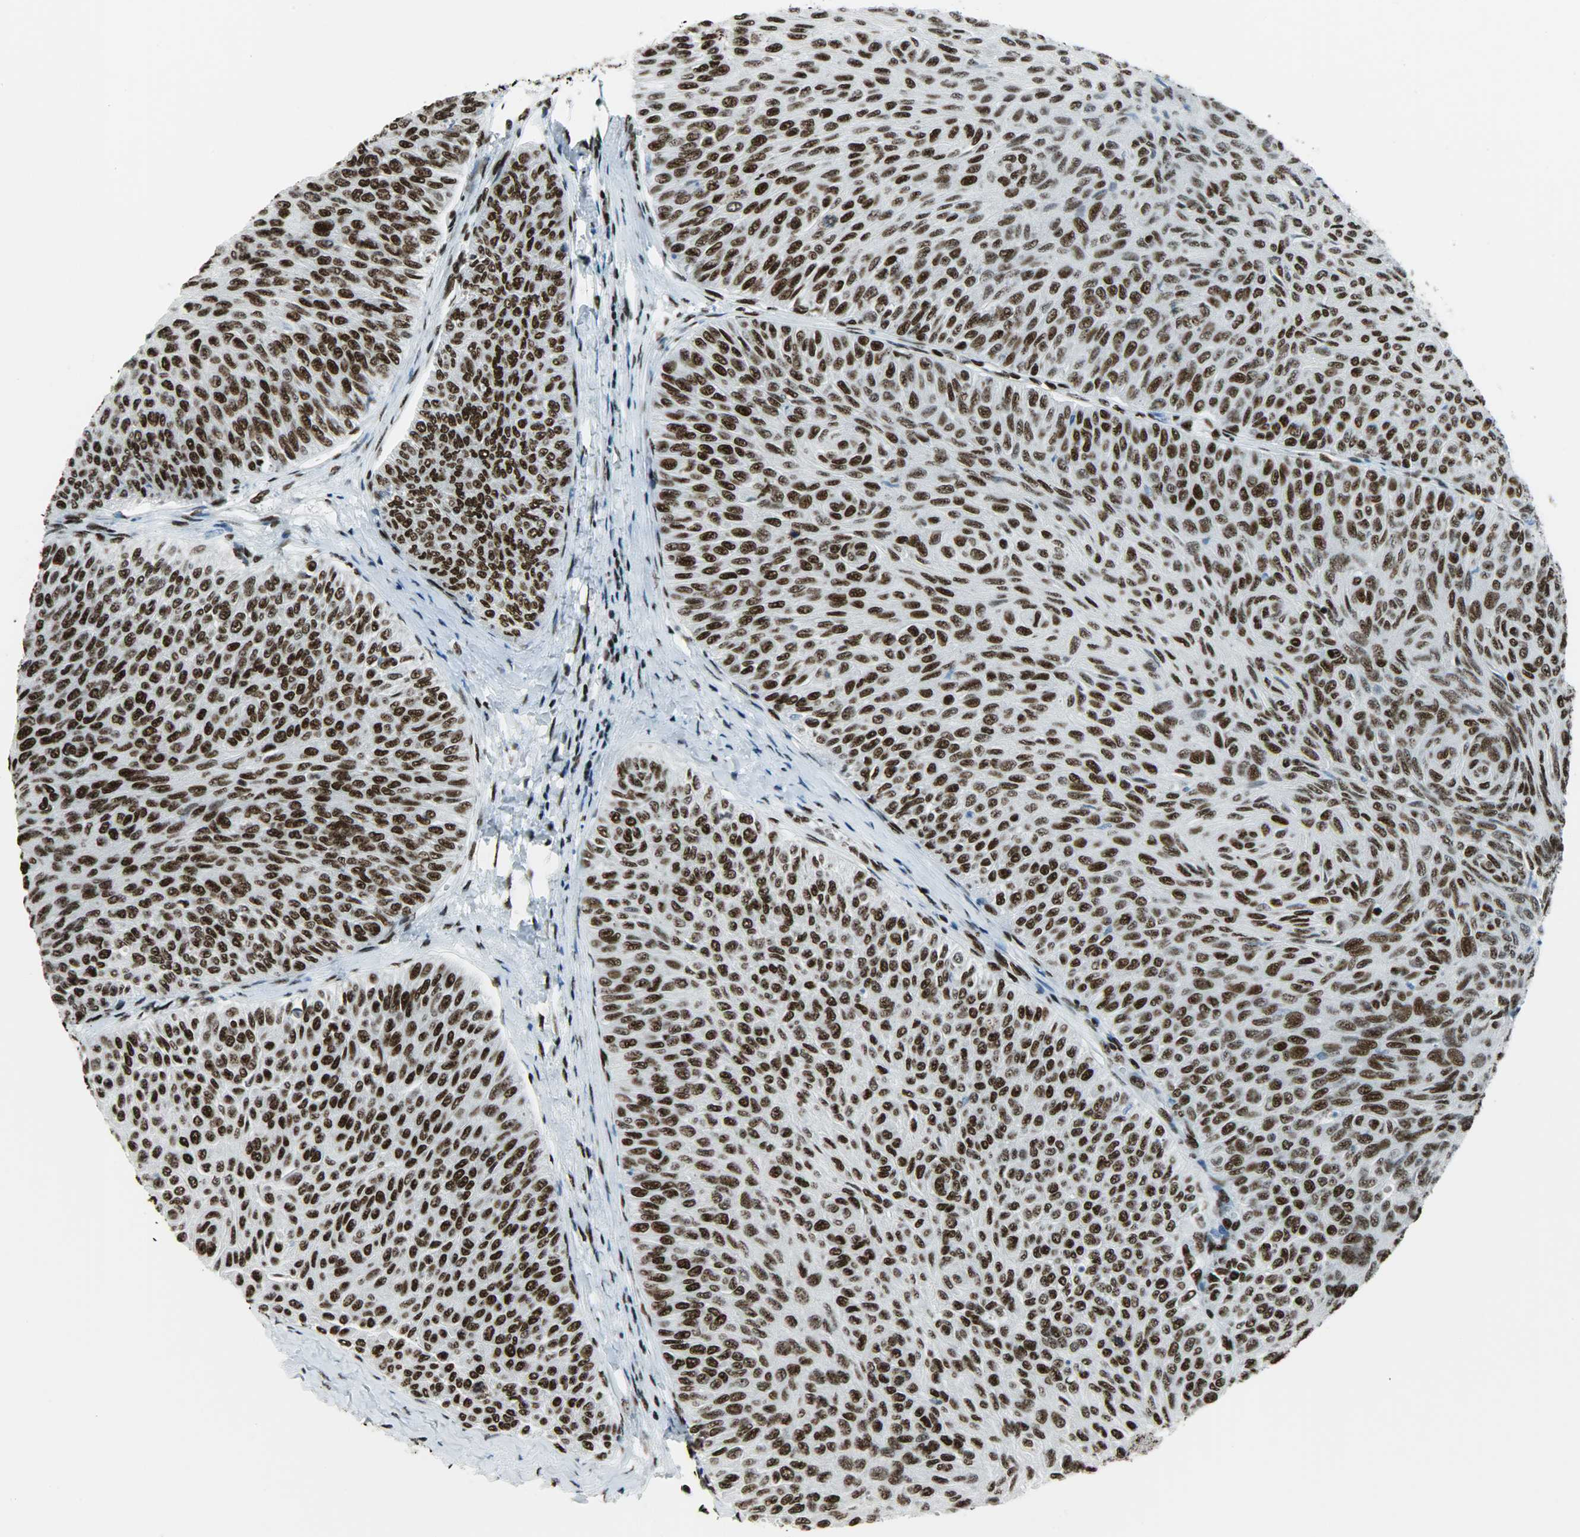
{"staining": {"intensity": "strong", "quantity": ">75%", "location": "nuclear"}, "tissue": "urothelial cancer", "cell_type": "Tumor cells", "image_type": "cancer", "snomed": [{"axis": "morphology", "description": "Urothelial carcinoma, Low grade"}, {"axis": "topography", "description": "Urinary bladder"}], "caption": "Tumor cells exhibit high levels of strong nuclear staining in approximately >75% of cells in urothelial cancer.", "gene": "SNRPA", "patient": {"sex": "male", "age": 78}}